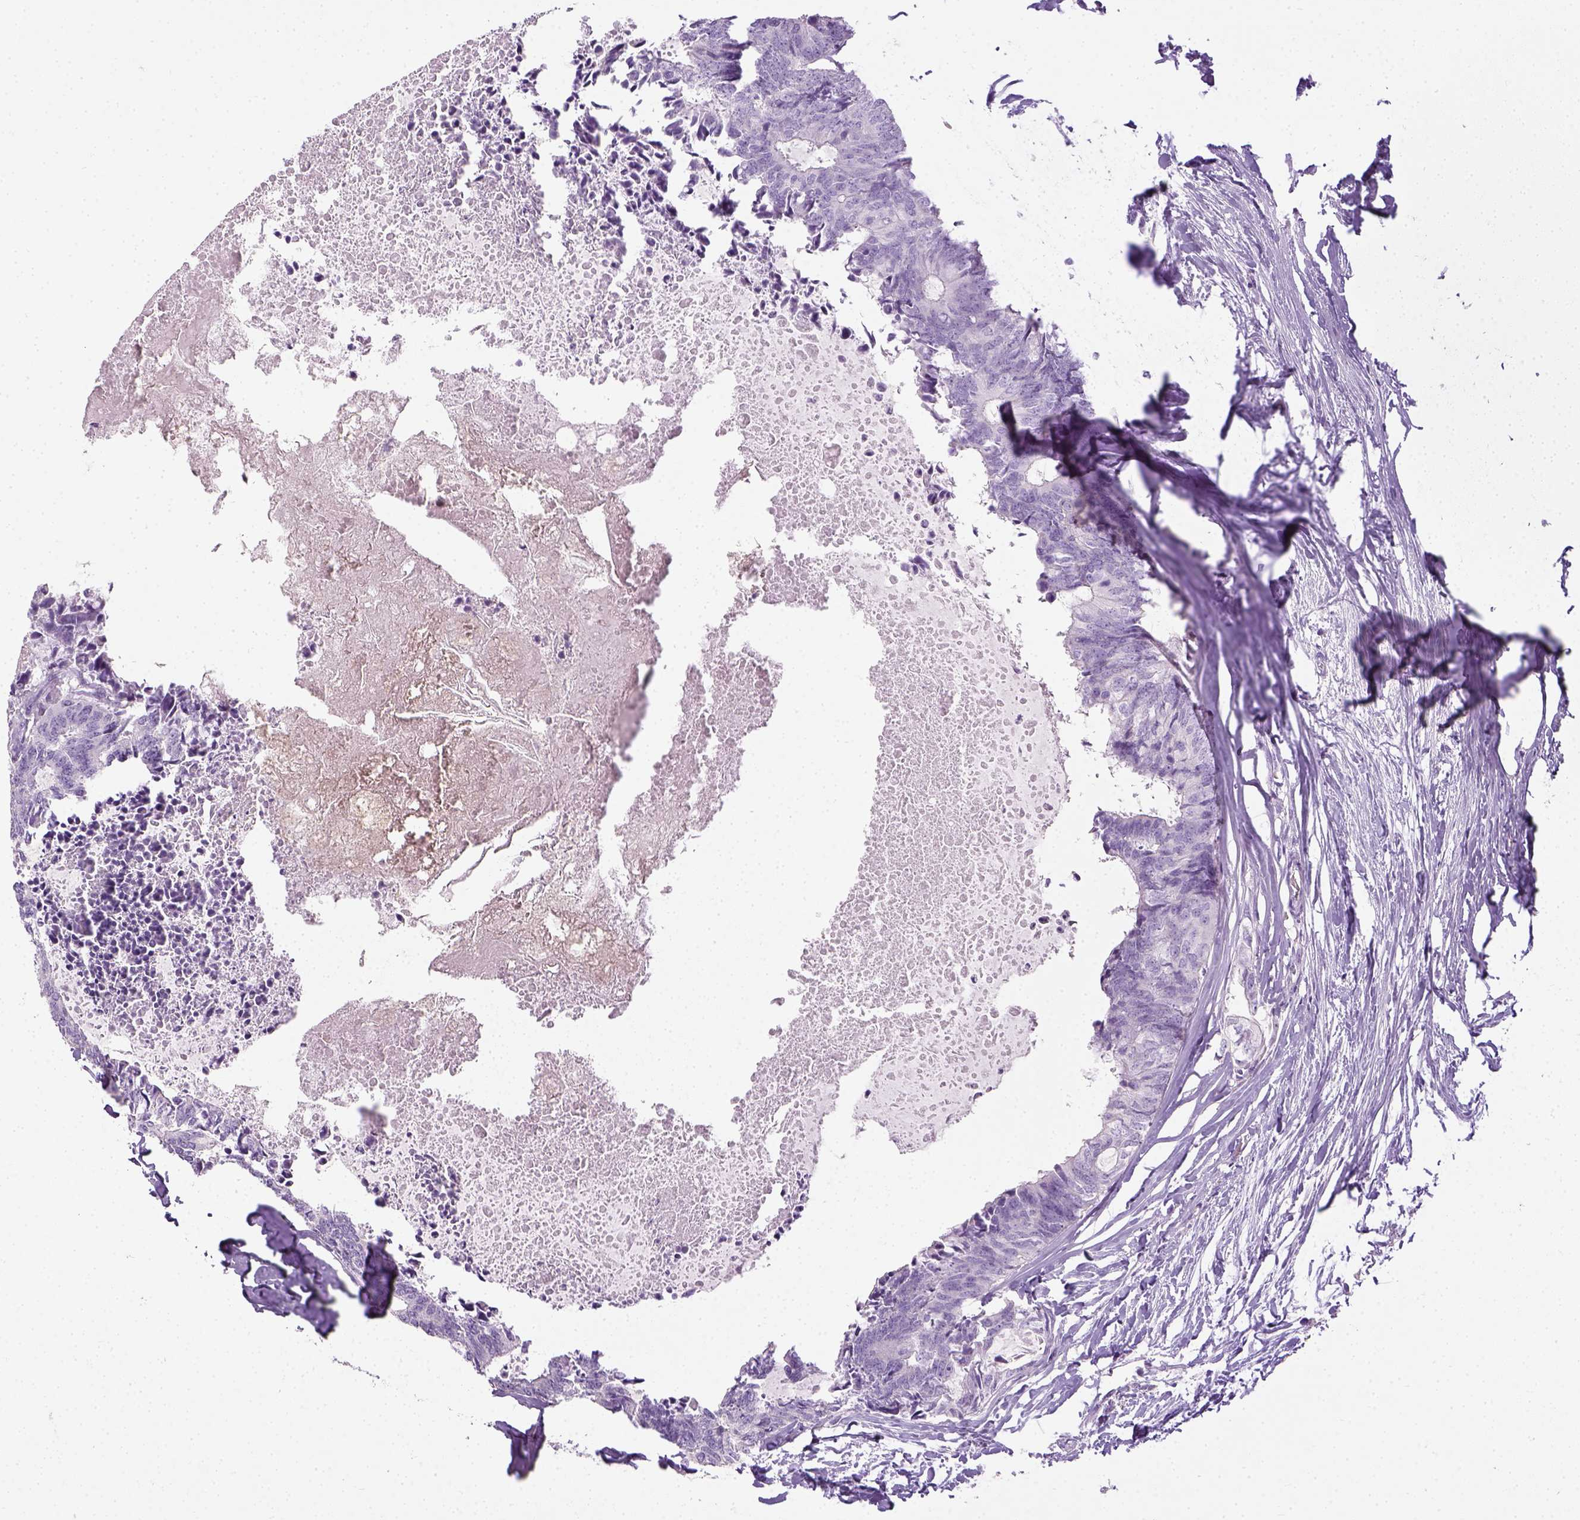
{"staining": {"intensity": "negative", "quantity": "none", "location": "none"}, "tissue": "colorectal cancer", "cell_type": "Tumor cells", "image_type": "cancer", "snomed": [{"axis": "morphology", "description": "Adenocarcinoma, NOS"}, {"axis": "topography", "description": "Colon"}, {"axis": "topography", "description": "Rectum"}], "caption": "An image of colorectal adenocarcinoma stained for a protein reveals no brown staining in tumor cells. (DAB IHC visualized using brightfield microscopy, high magnification).", "gene": "LGSN", "patient": {"sex": "male", "age": 57}}